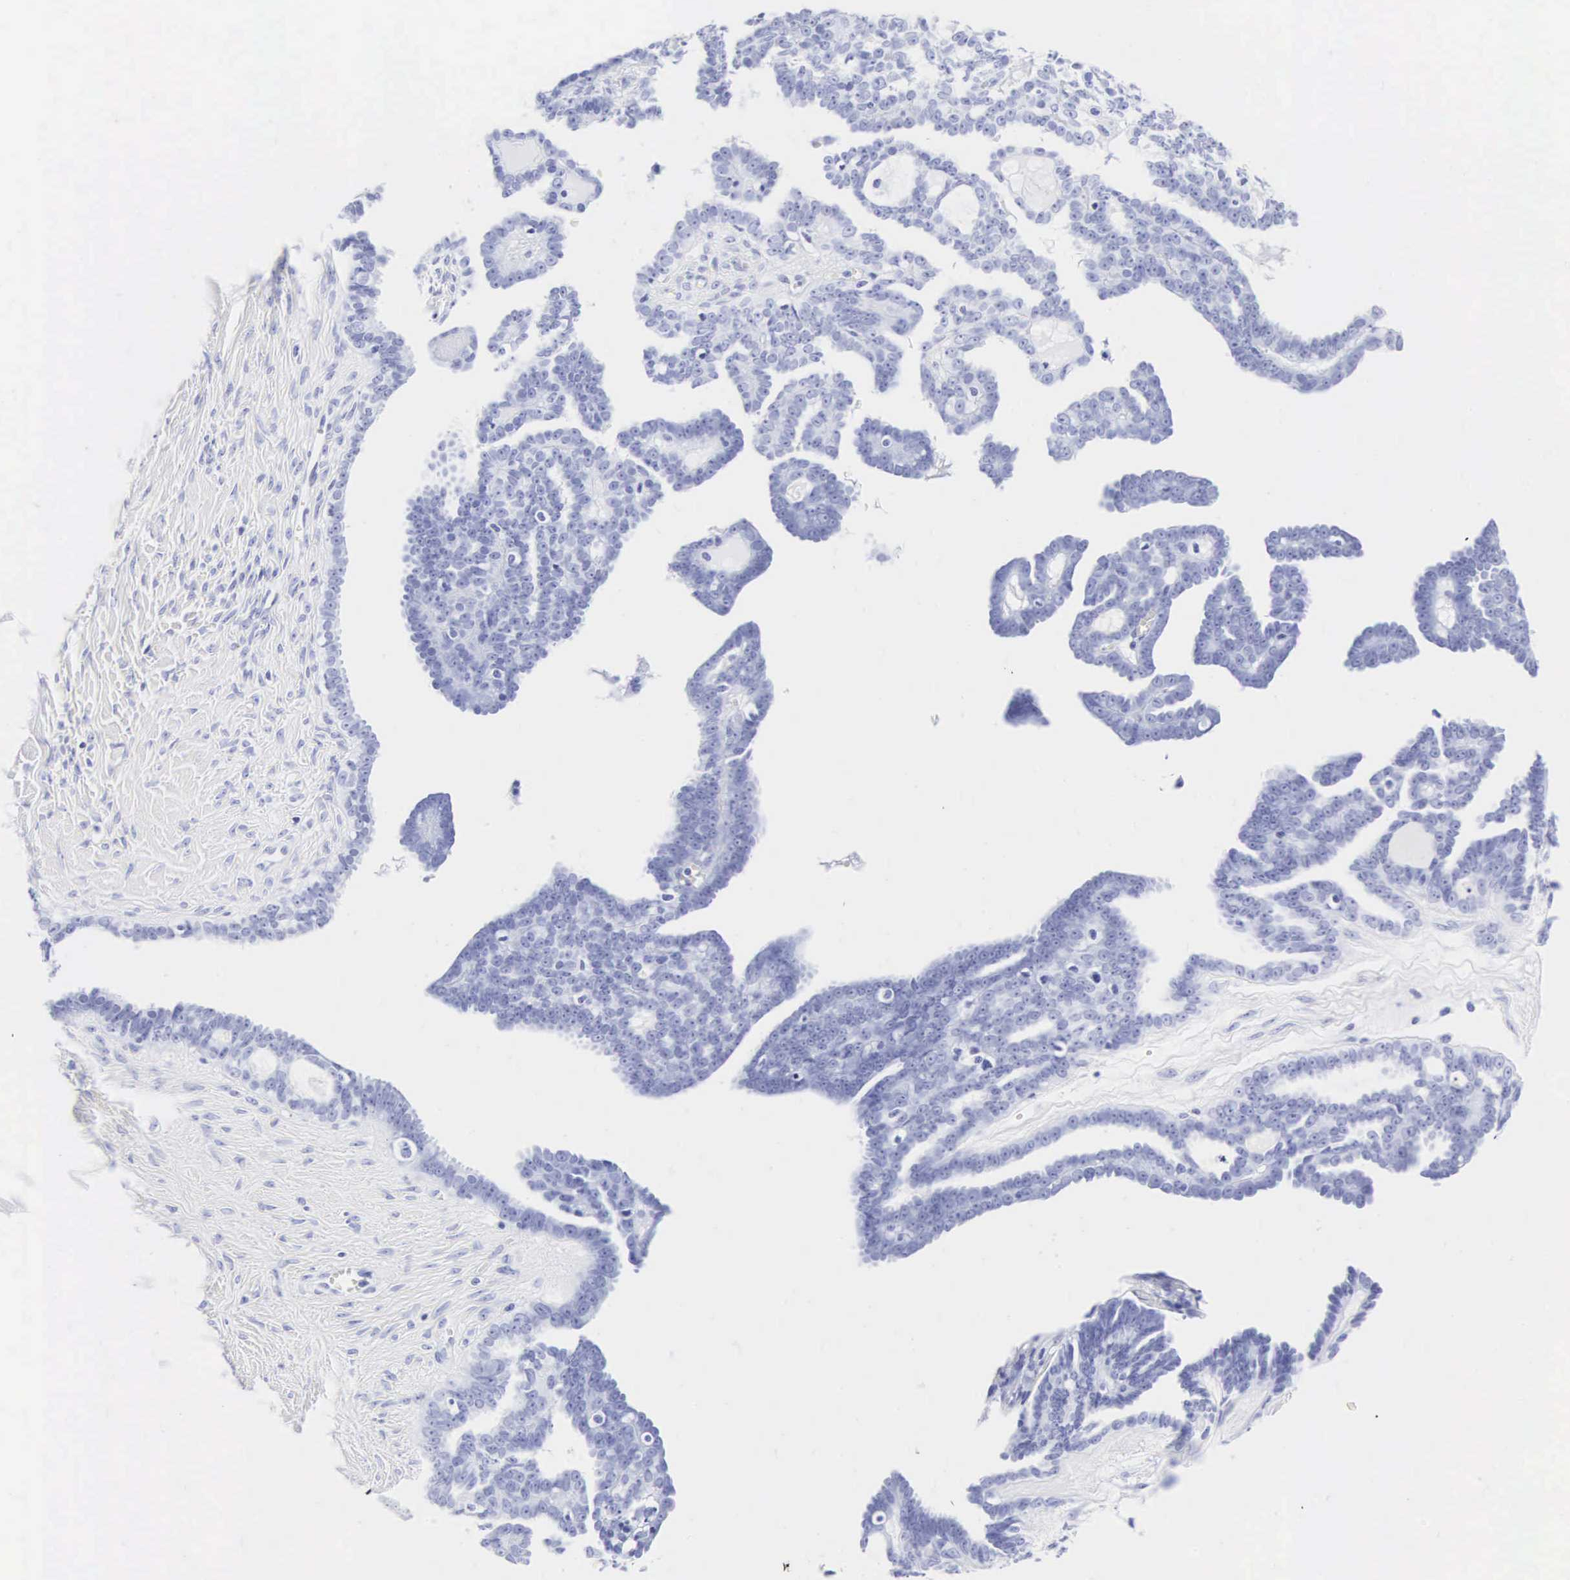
{"staining": {"intensity": "negative", "quantity": "none", "location": "none"}, "tissue": "ovarian cancer", "cell_type": "Tumor cells", "image_type": "cancer", "snomed": [{"axis": "morphology", "description": "Cystadenocarcinoma, serous, NOS"}, {"axis": "topography", "description": "Ovary"}], "caption": "This is an immunohistochemistry histopathology image of ovarian cancer (serous cystadenocarcinoma). There is no expression in tumor cells.", "gene": "CGB3", "patient": {"sex": "female", "age": 71}}